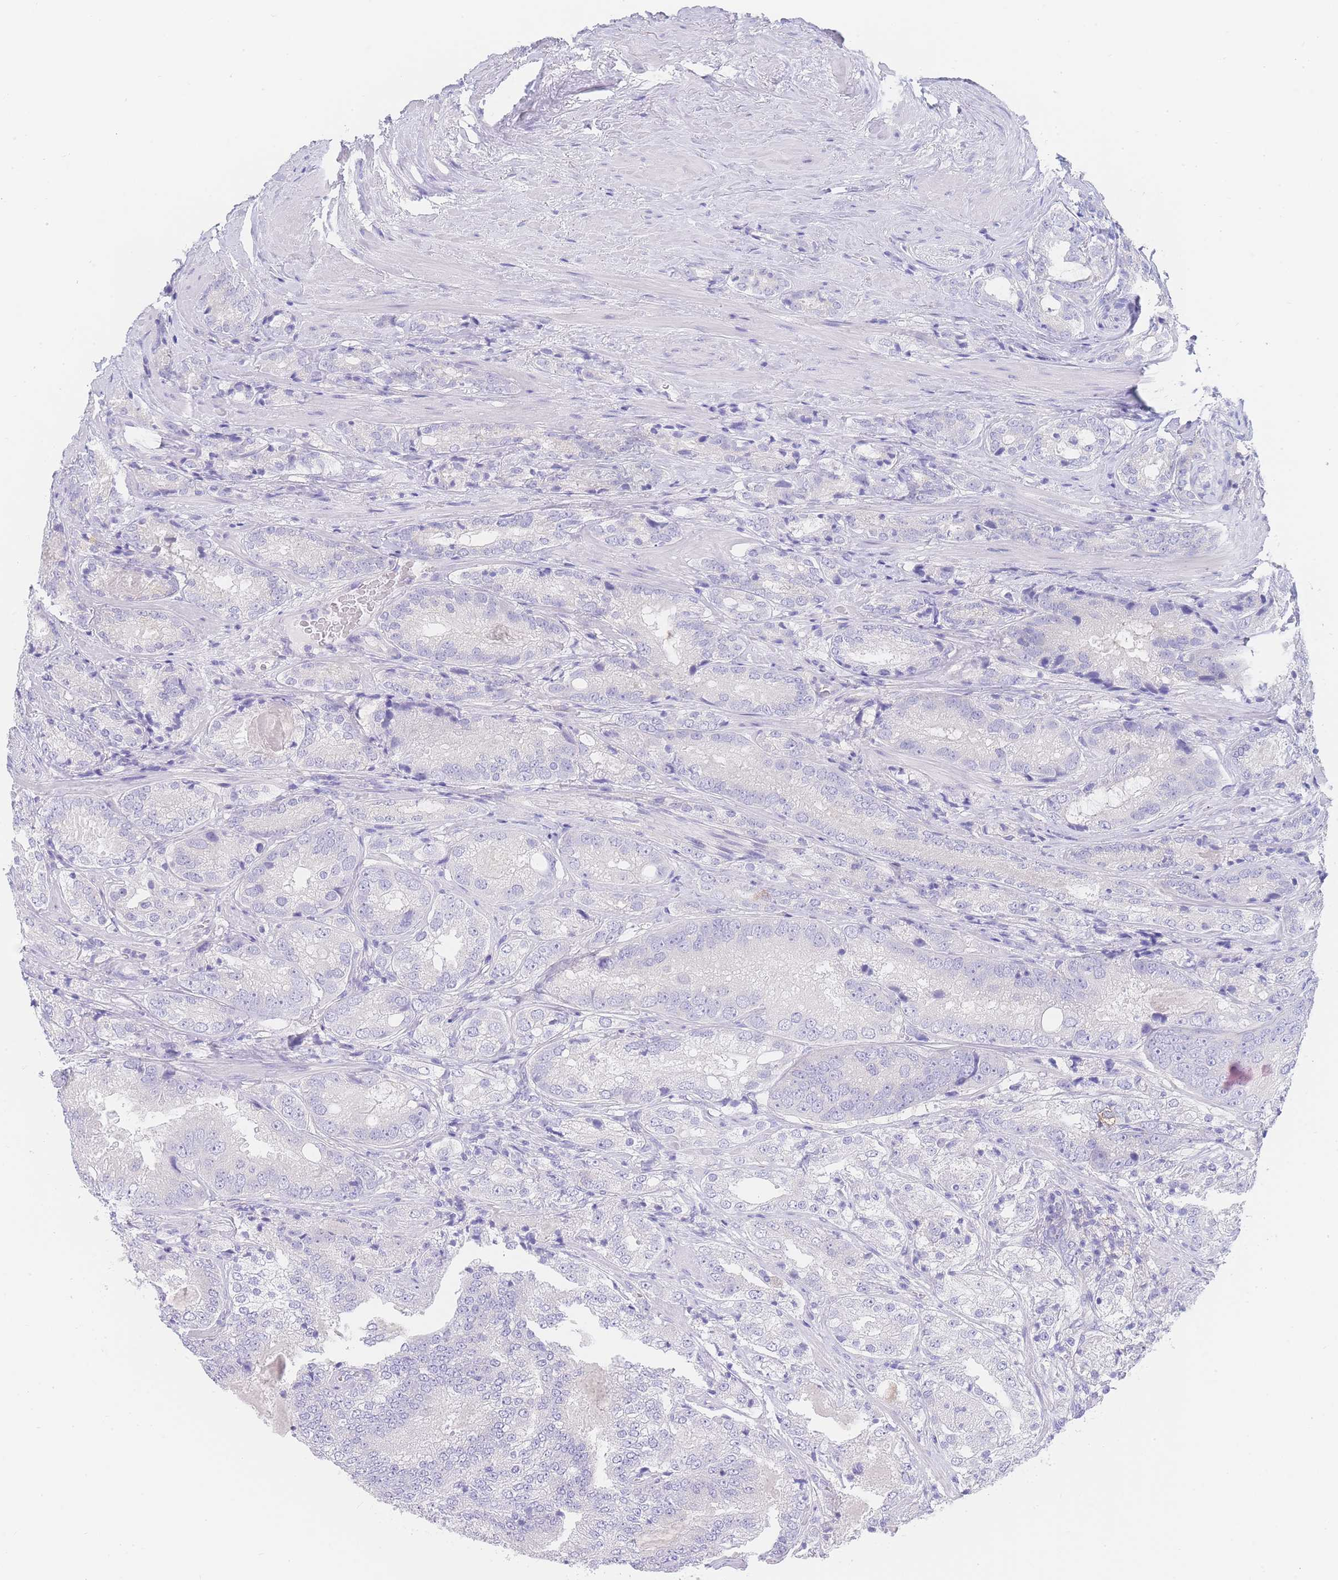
{"staining": {"intensity": "negative", "quantity": "none", "location": "none"}, "tissue": "prostate cancer", "cell_type": "Tumor cells", "image_type": "cancer", "snomed": [{"axis": "morphology", "description": "Adenocarcinoma, High grade"}, {"axis": "topography", "description": "Prostate"}], "caption": "IHC photomicrograph of human prostate high-grade adenocarcinoma stained for a protein (brown), which reveals no staining in tumor cells. (Stains: DAB (3,3'-diaminobenzidine) IHC with hematoxylin counter stain, Microscopy: brightfield microscopy at high magnification).", "gene": "LZTFL1", "patient": {"sex": "male", "age": 63}}